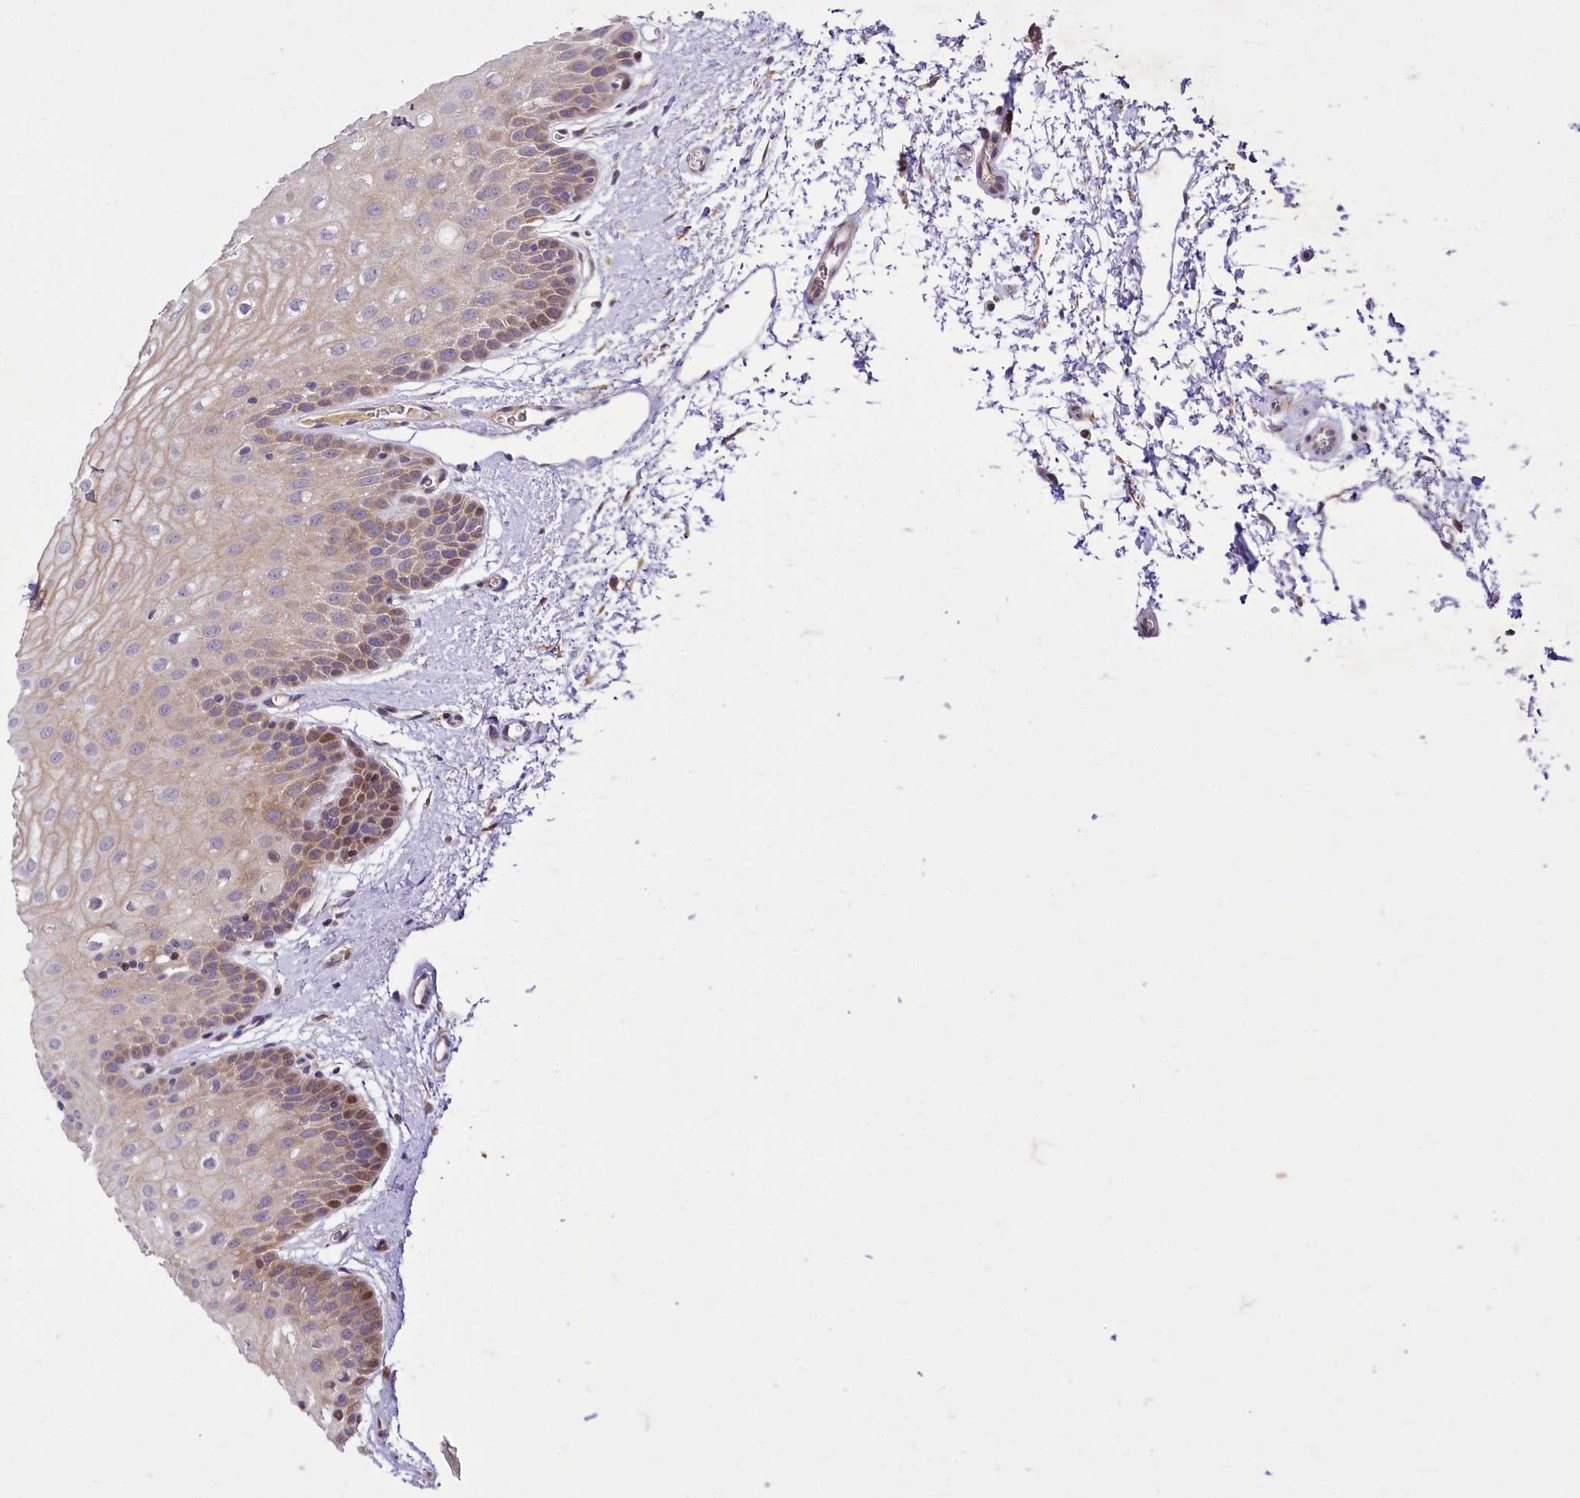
{"staining": {"intensity": "moderate", "quantity": "<25%", "location": "nuclear"}, "tissue": "oral mucosa", "cell_type": "Squamous epithelial cells", "image_type": "normal", "snomed": [{"axis": "morphology", "description": "Normal tissue, NOS"}, {"axis": "topography", "description": "Oral tissue"}, {"axis": "topography", "description": "Tounge, NOS"}], "caption": "Benign oral mucosa exhibits moderate nuclear expression in approximately <25% of squamous epithelial cells (DAB (3,3'-diaminobenzidine) IHC with brightfield microscopy, high magnification)..", "gene": "ZC3H12C", "patient": {"sex": "female", "age": 73}}